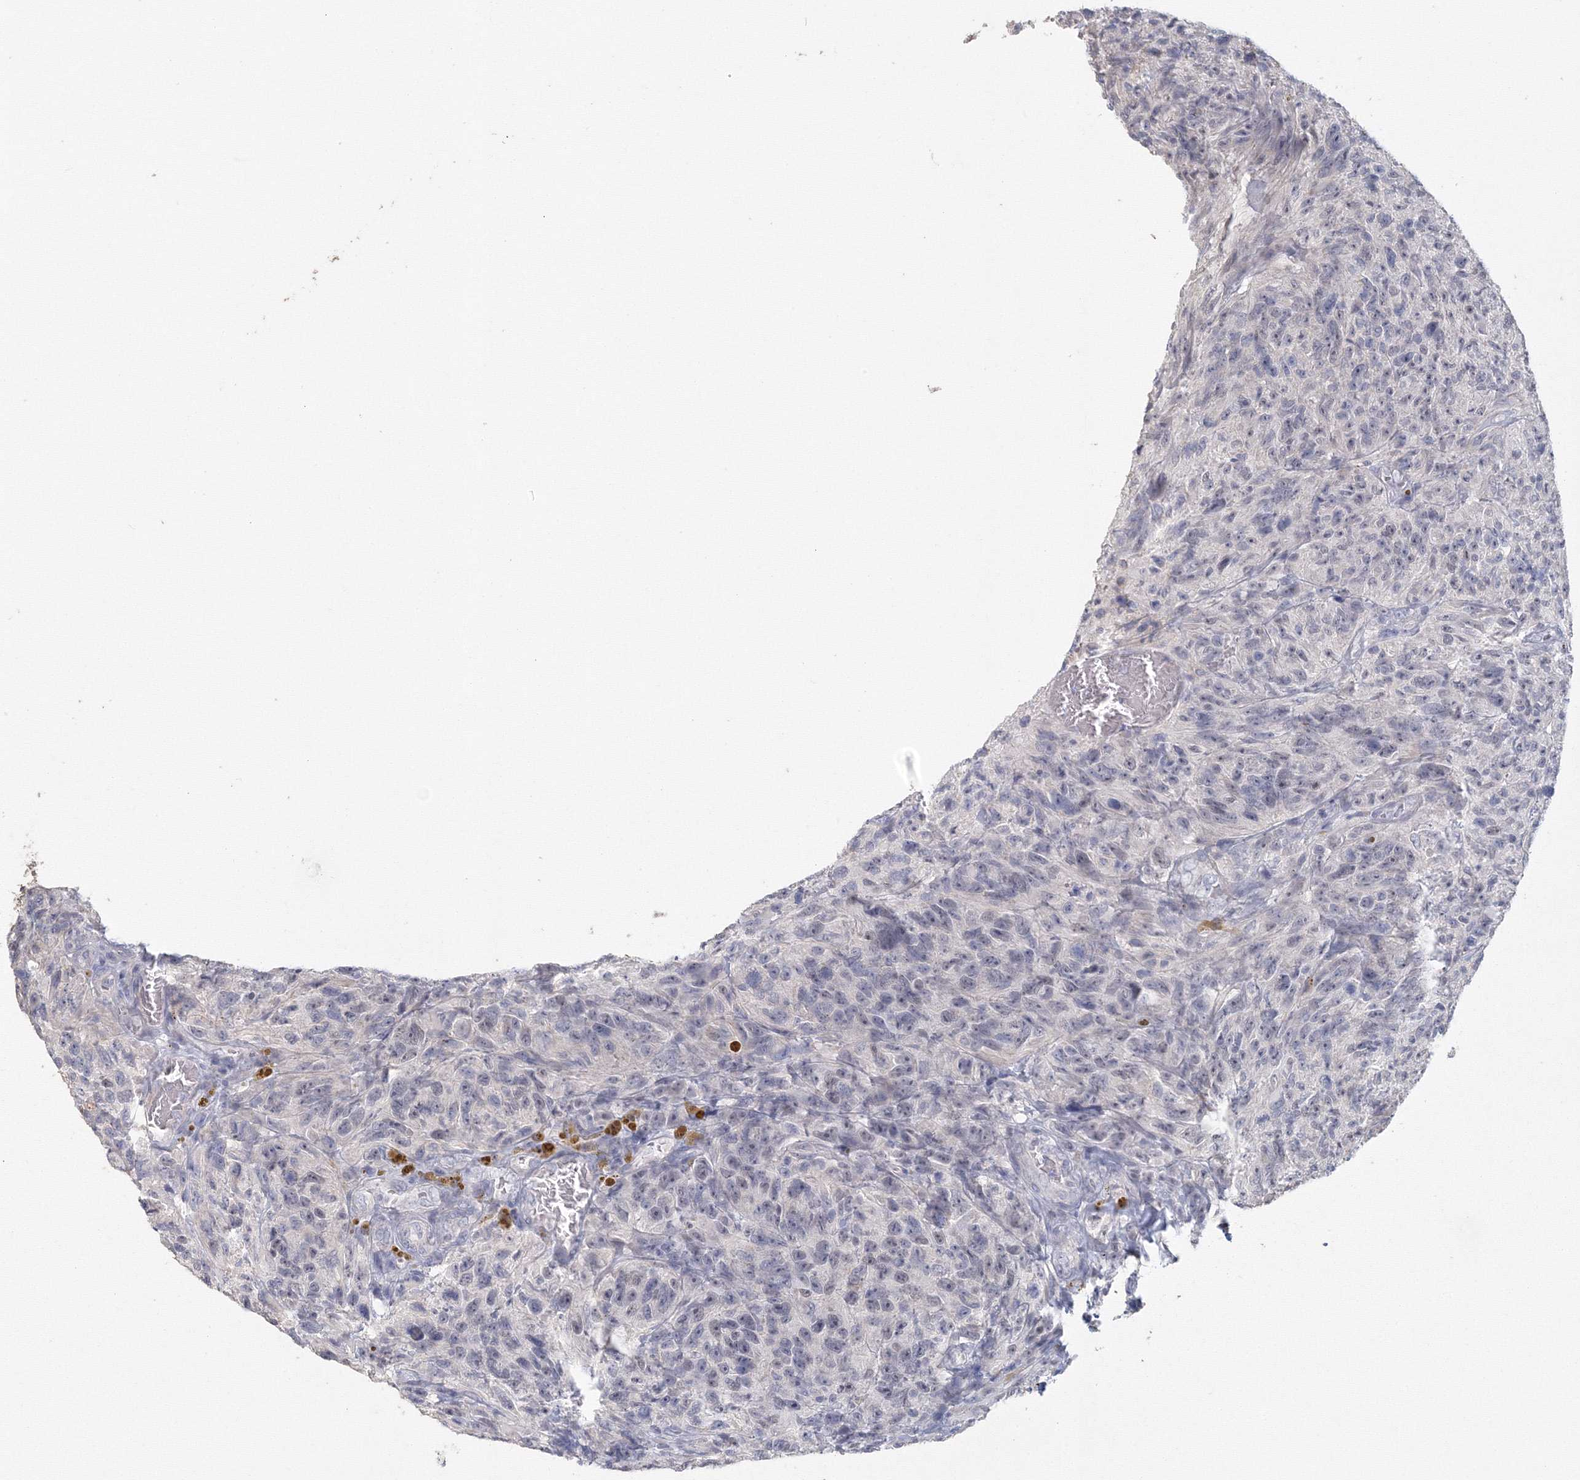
{"staining": {"intensity": "negative", "quantity": "none", "location": "none"}, "tissue": "glioma", "cell_type": "Tumor cells", "image_type": "cancer", "snomed": [{"axis": "morphology", "description": "Glioma, malignant, High grade"}, {"axis": "topography", "description": "Brain"}], "caption": "A micrograph of human high-grade glioma (malignant) is negative for staining in tumor cells.", "gene": "TACC2", "patient": {"sex": "male", "age": 69}}